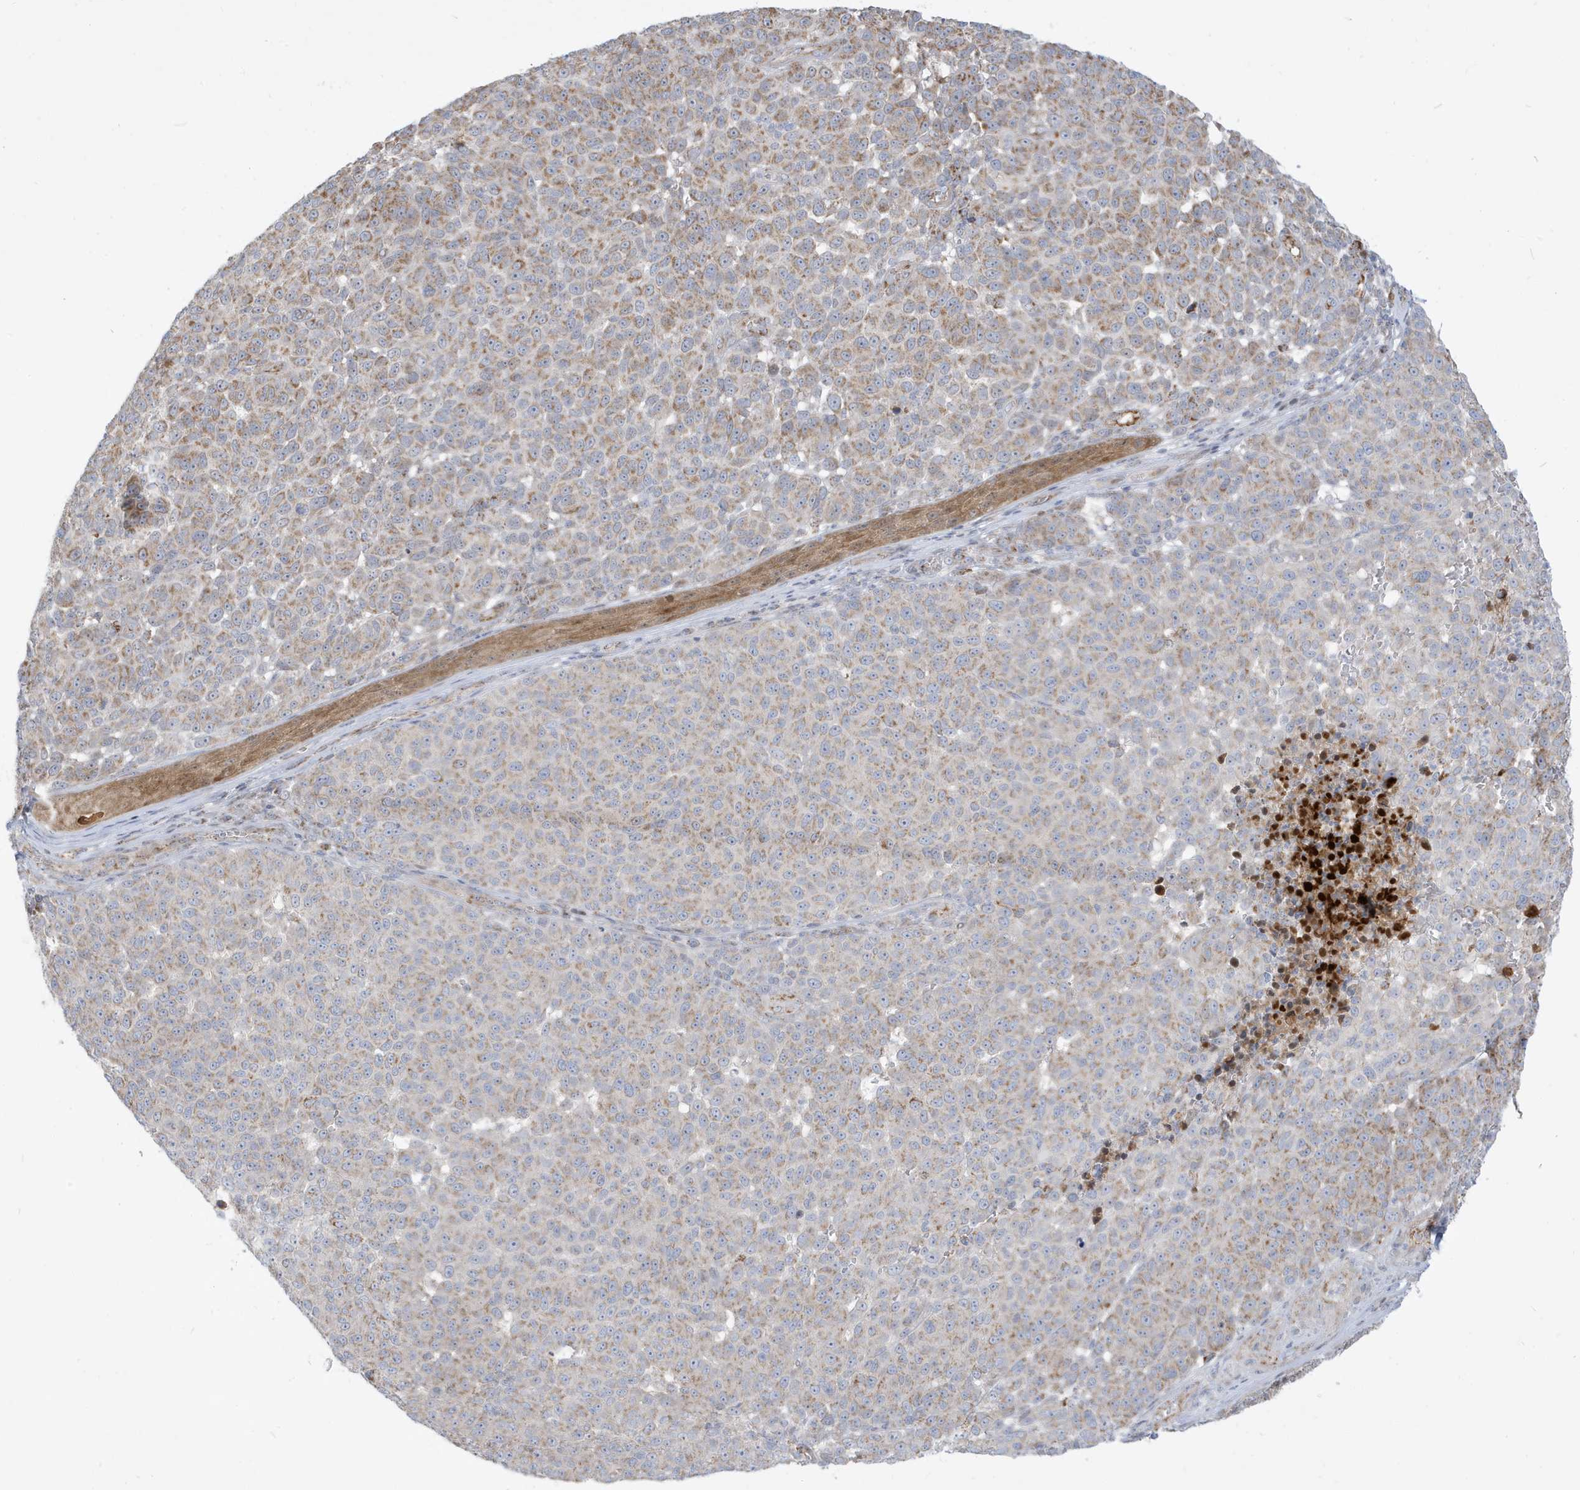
{"staining": {"intensity": "weak", "quantity": ">75%", "location": "cytoplasmic/membranous"}, "tissue": "melanoma", "cell_type": "Tumor cells", "image_type": "cancer", "snomed": [{"axis": "morphology", "description": "Malignant melanoma, NOS"}, {"axis": "topography", "description": "Skin"}], "caption": "IHC of human melanoma shows low levels of weak cytoplasmic/membranous positivity in approximately >75% of tumor cells. IHC stains the protein in brown and the nuclei are stained blue.", "gene": "IFT57", "patient": {"sex": "male", "age": 49}}